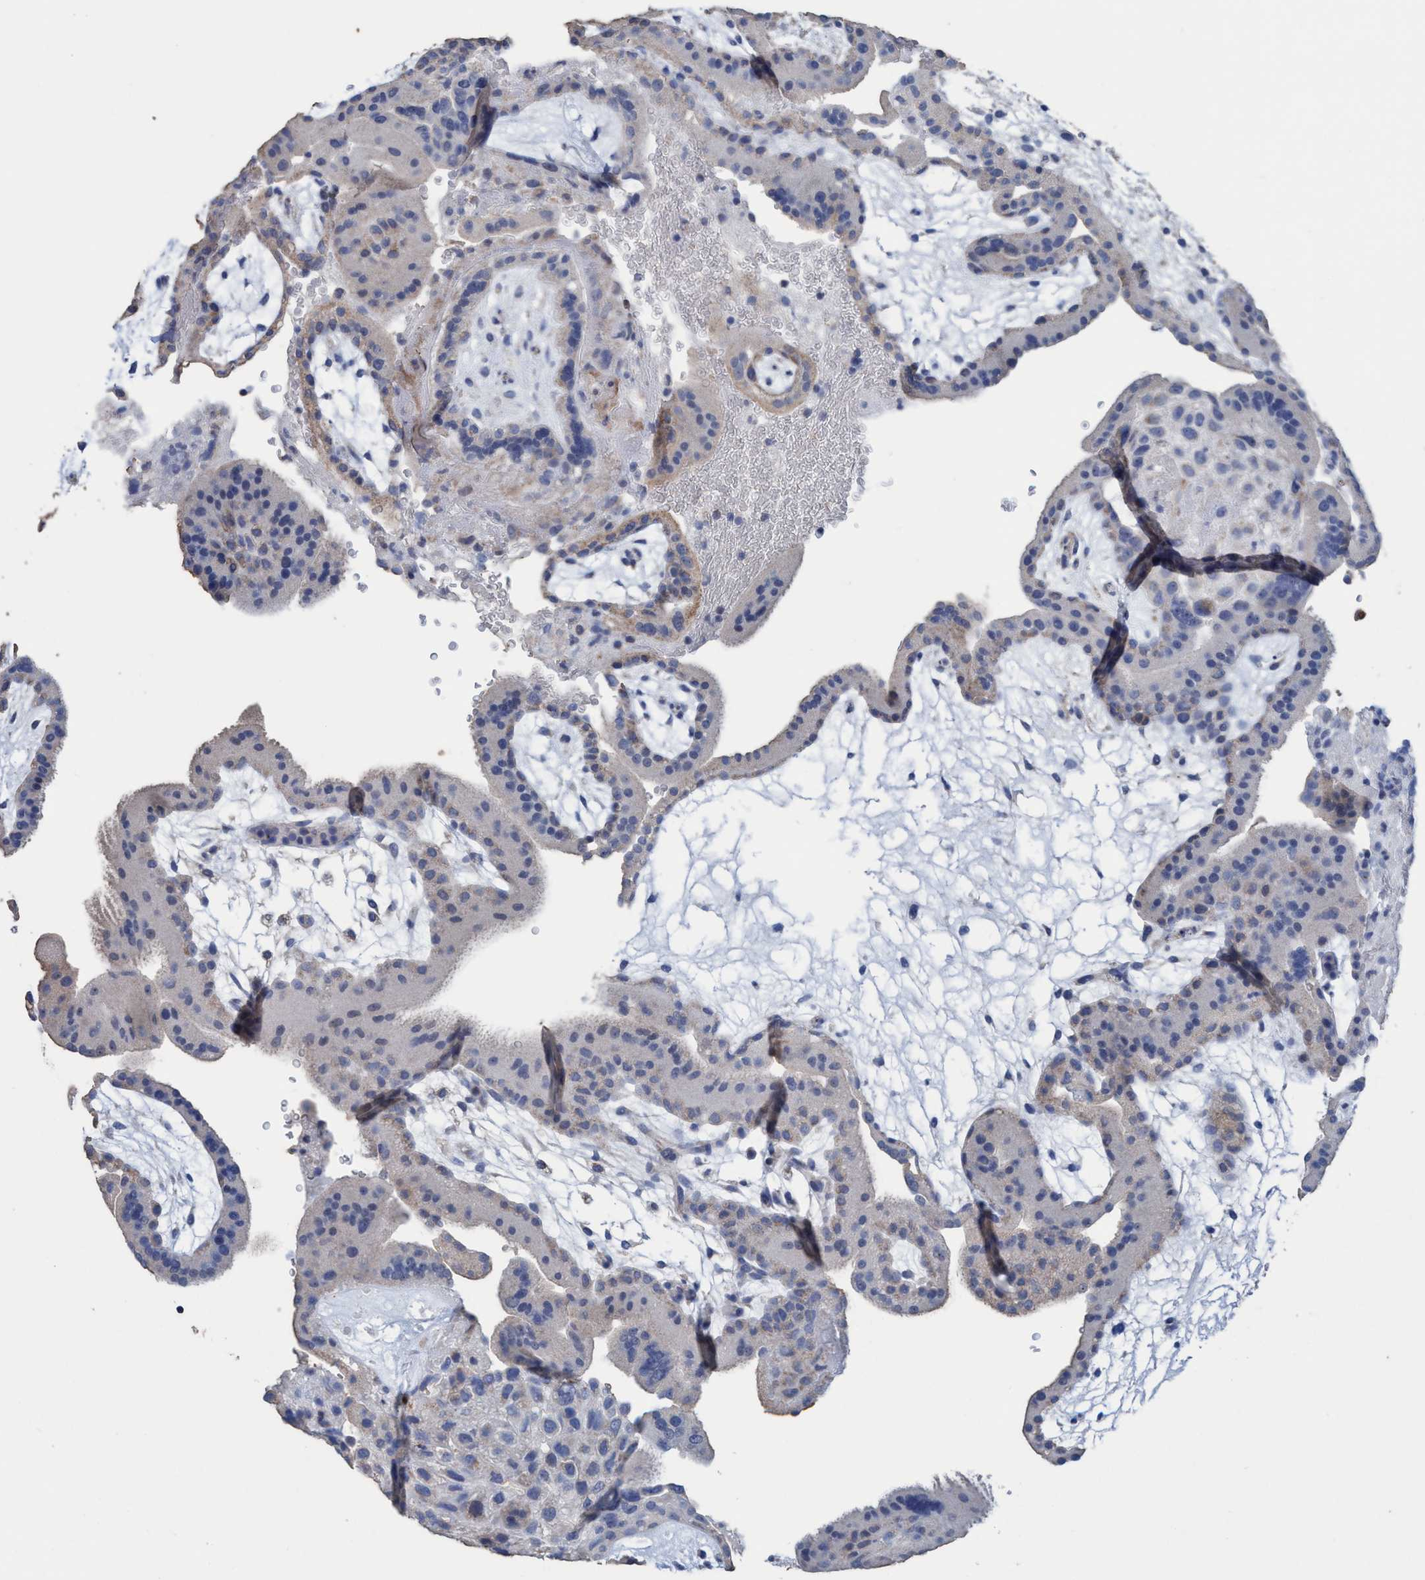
{"staining": {"intensity": "weak", "quantity": "<25%", "location": "cytoplasmic/membranous"}, "tissue": "placenta", "cell_type": "Trophoblastic cells", "image_type": "normal", "snomed": [{"axis": "morphology", "description": "Normal tissue, NOS"}, {"axis": "topography", "description": "Placenta"}], "caption": "Trophoblastic cells show no significant positivity in benign placenta. Brightfield microscopy of IHC stained with DAB (brown) and hematoxylin (blue), captured at high magnification.", "gene": "RSAD1", "patient": {"sex": "female", "age": 19}}